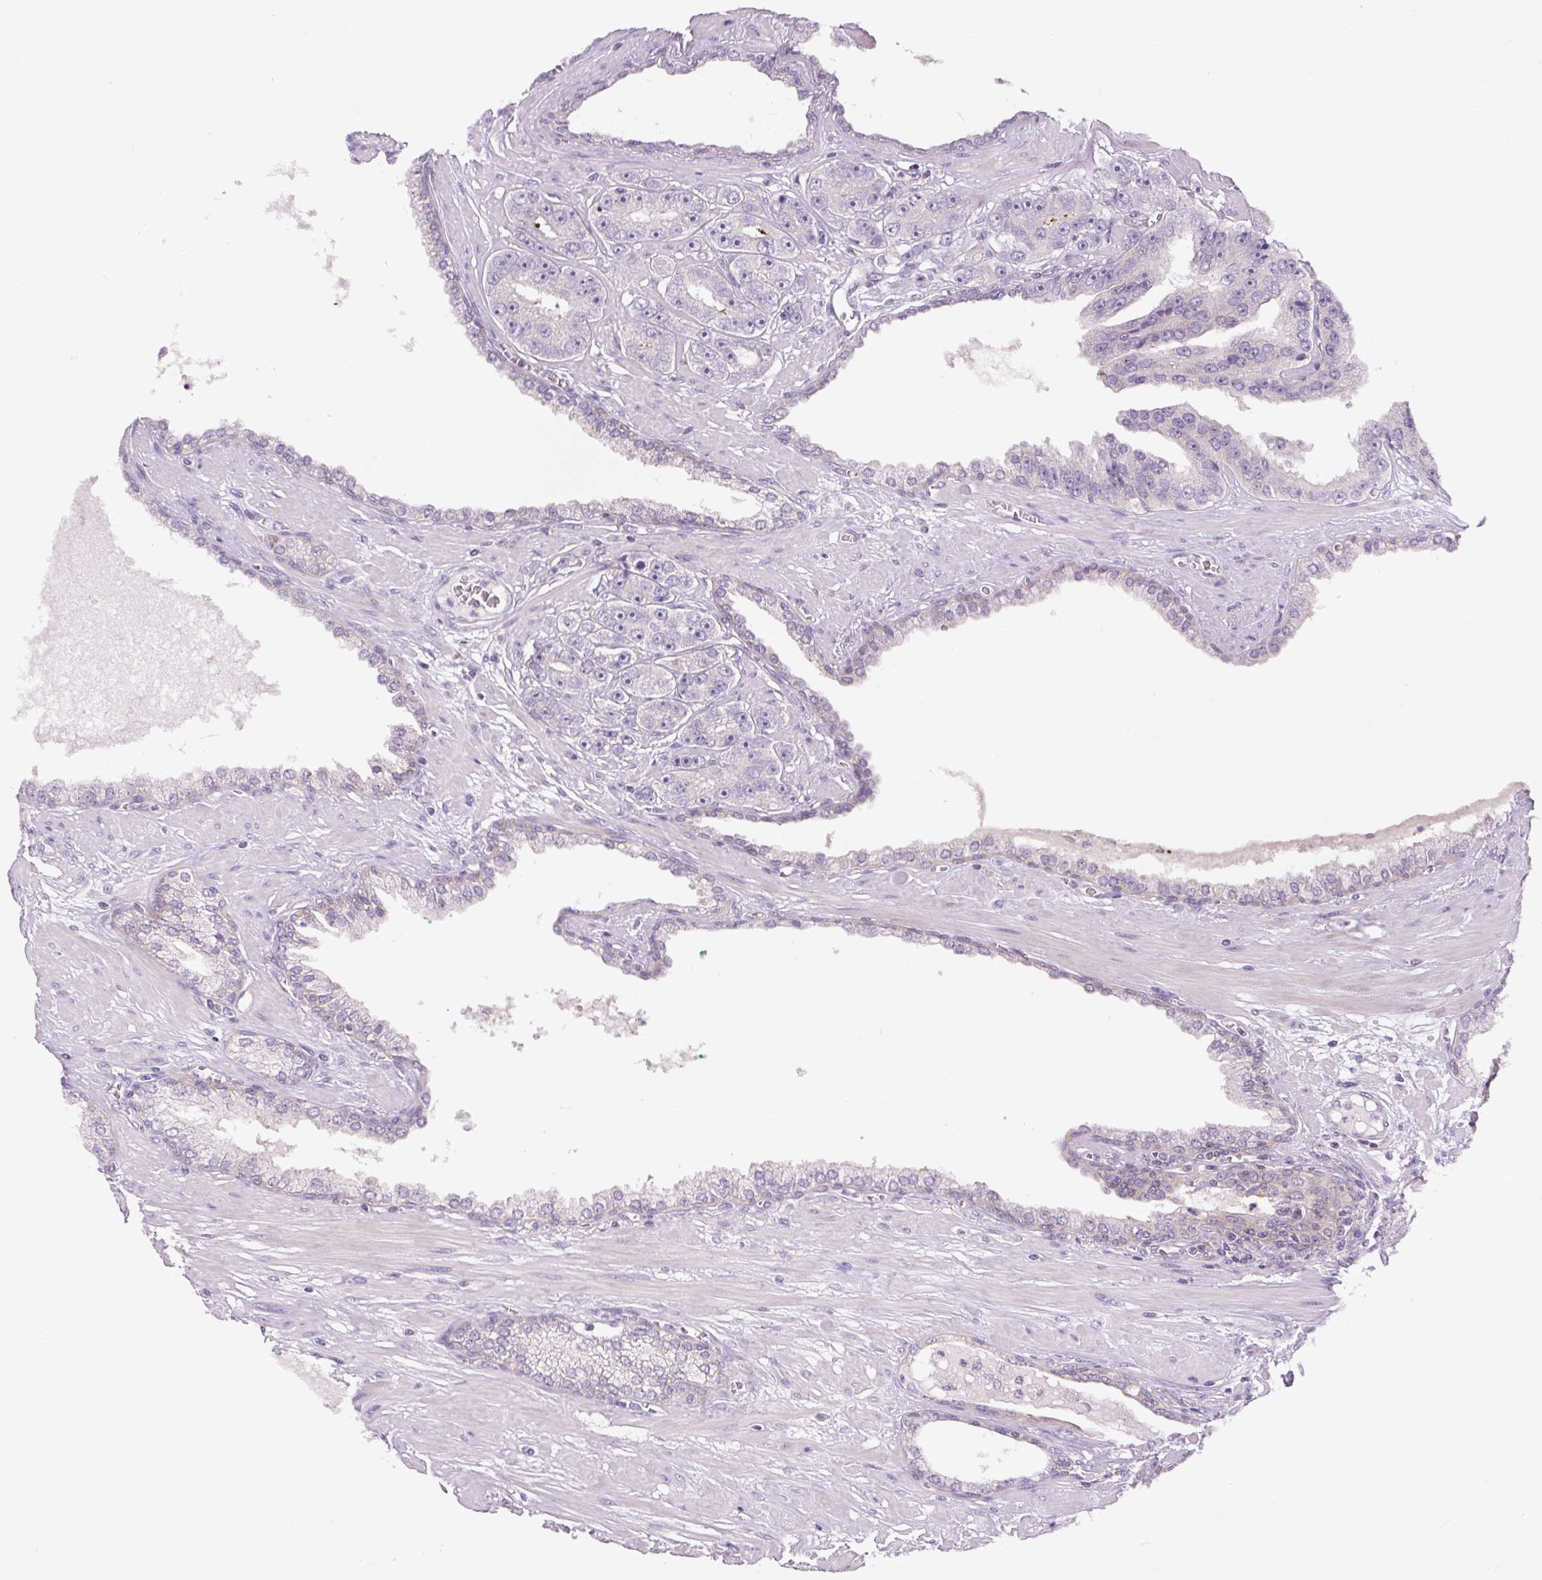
{"staining": {"intensity": "negative", "quantity": "none", "location": "none"}, "tissue": "prostate cancer", "cell_type": "Tumor cells", "image_type": "cancer", "snomed": [{"axis": "morphology", "description": "Adenocarcinoma, High grade"}, {"axis": "topography", "description": "Prostate"}], "caption": "High power microscopy micrograph of an immunohistochemistry (IHC) photomicrograph of prostate cancer, revealing no significant staining in tumor cells. Brightfield microscopy of immunohistochemistry stained with DAB (3,3'-diaminobenzidine) (brown) and hematoxylin (blue), captured at high magnification.", "gene": "MINK1", "patient": {"sex": "male", "age": 71}}